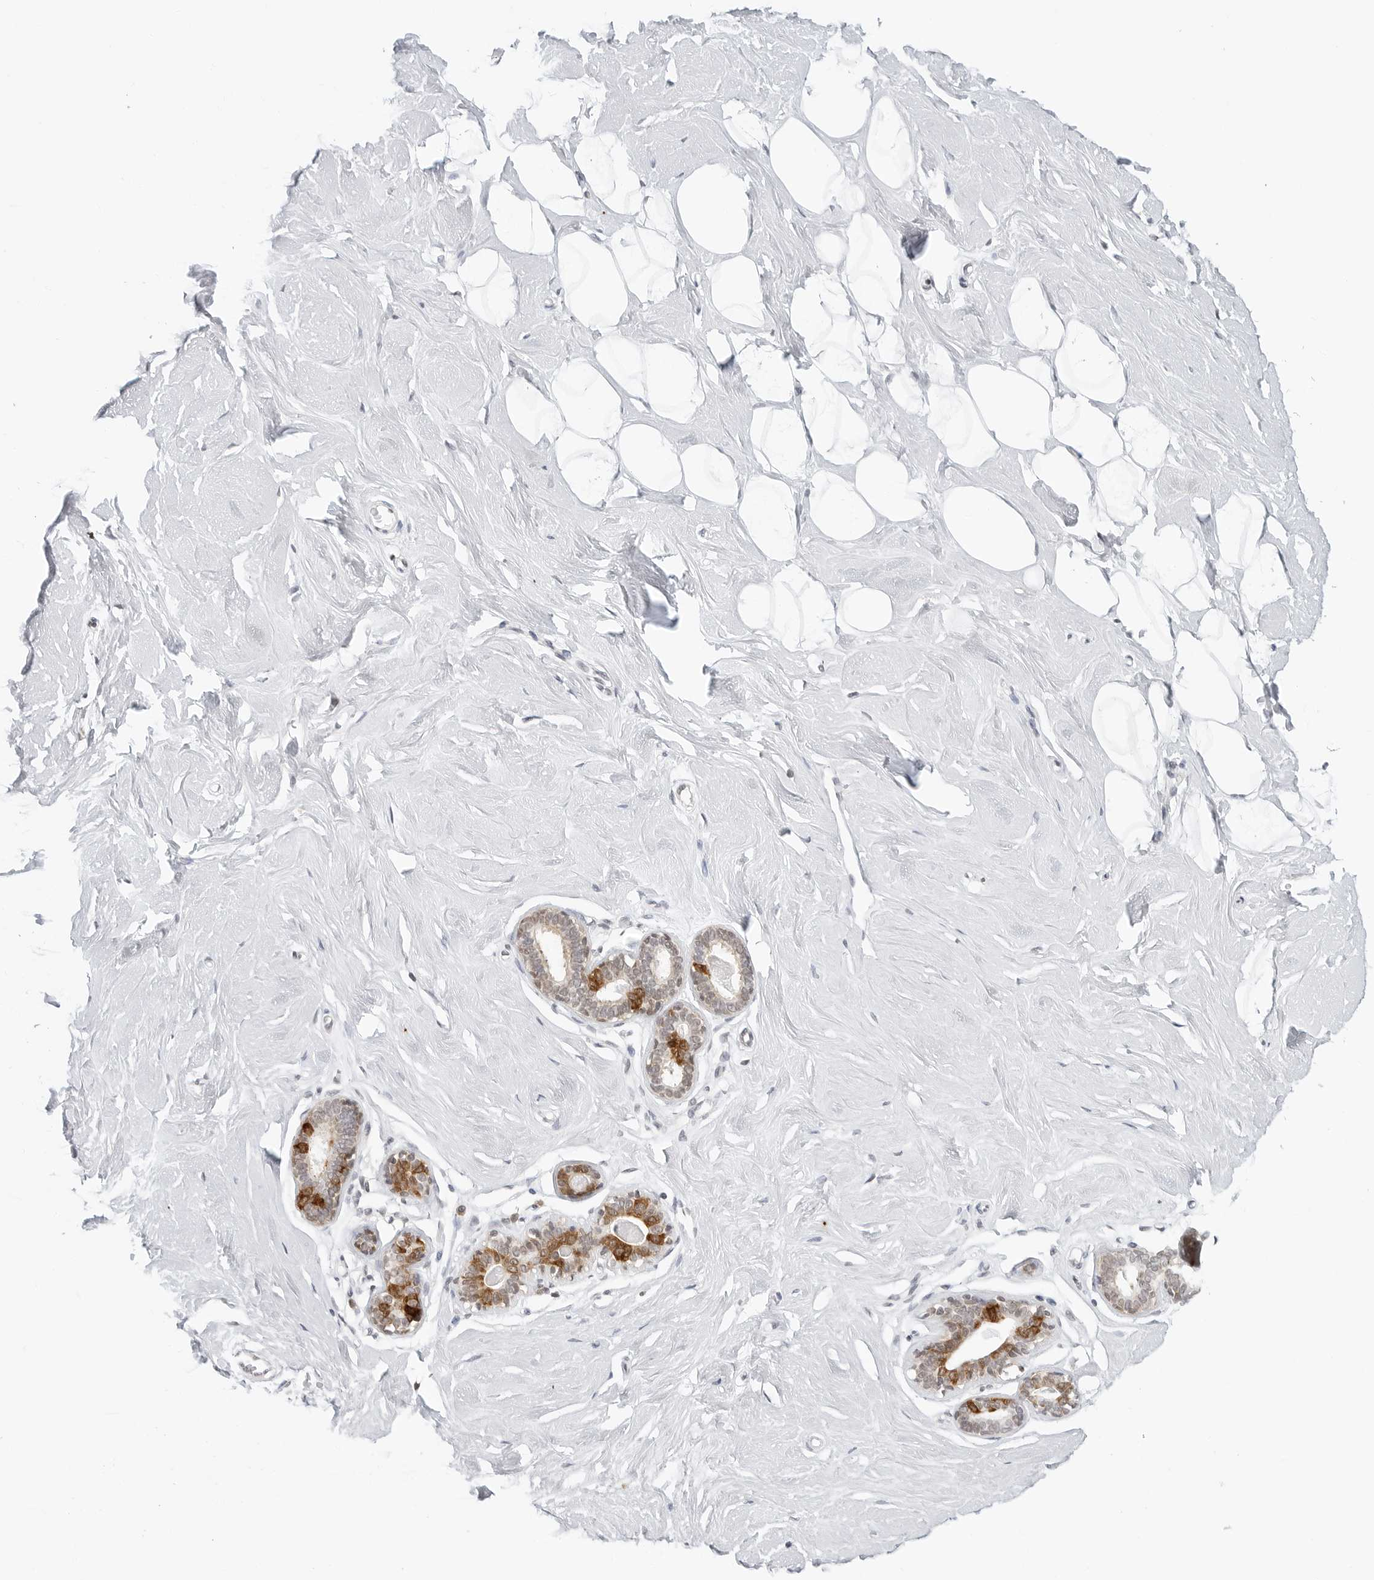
{"staining": {"intensity": "negative", "quantity": "none", "location": "none"}, "tissue": "breast", "cell_type": "Adipocytes", "image_type": "normal", "snomed": [{"axis": "morphology", "description": "Normal tissue, NOS"}, {"axis": "topography", "description": "Breast"}], "caption": "This is a histopathology image of immunohistochemistry staining of unremarkable breast, which shows no positivity in adipocytes.", "gene": "METAP1", "patient": {"sex": "female", "age": 23}}